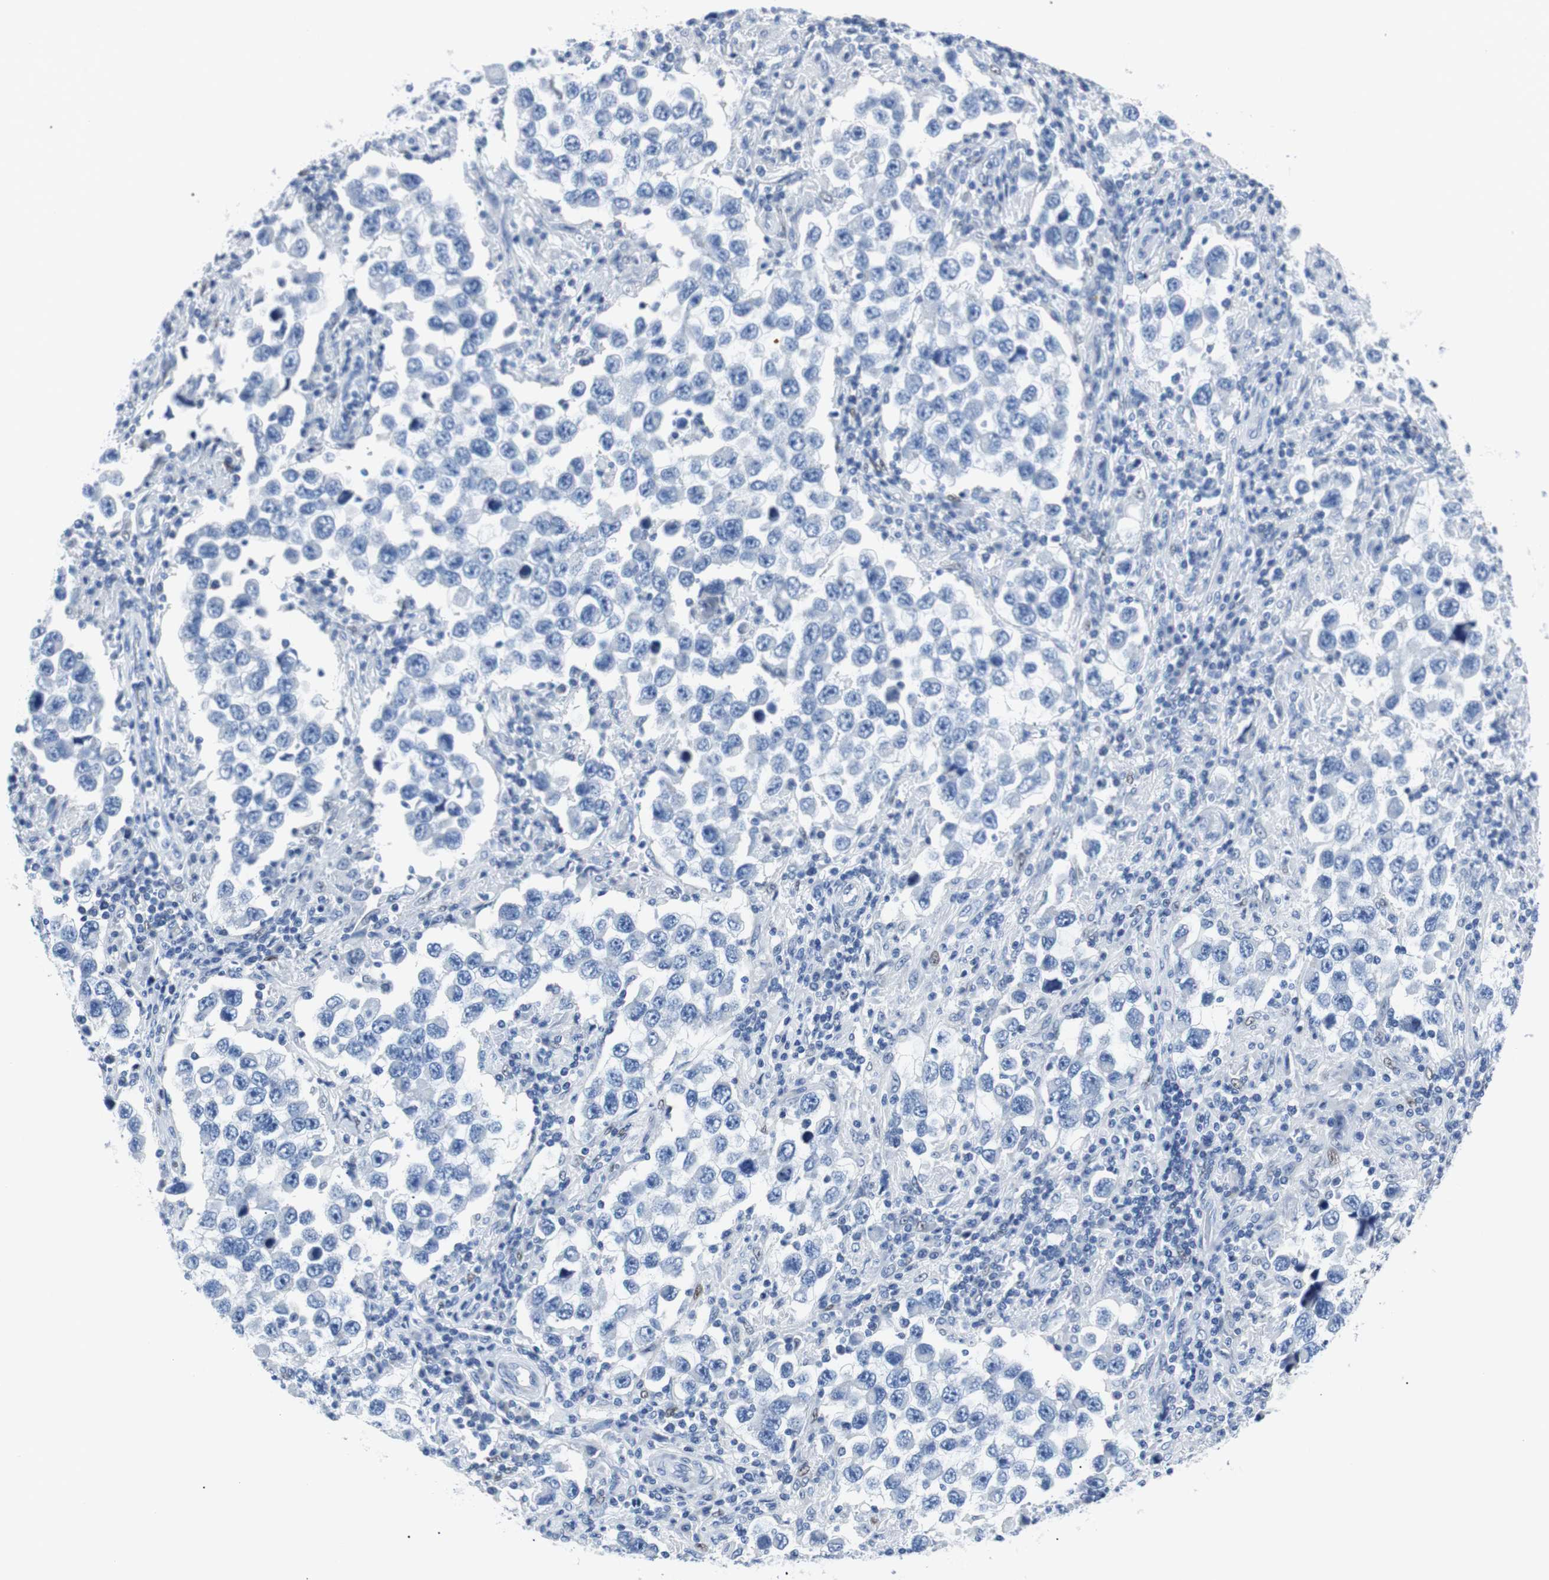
{"staining": {"intensity": "negative", "quantity": "none", "location": "none"}, "tissue": "testis cancer", "cell_type": "Tumor cells", "image_type": "cancer", "snomed": [{"axis": "morphology", "description": "Carcinoma, Embryonal, NOS"}, {"axis": "topography", "description": "Testis"}], "caption": "Testis cancer (embryonal carcinoma) was stained to show a protein in brown. There is no significant expression in tumor cells. (DAB (3,3'-diaminobenzidine) immunohistochemistry (IHC) with hematoxylin counter stain).", "gene": "JUN", "patient": {"sex": "male", "age": 21}}